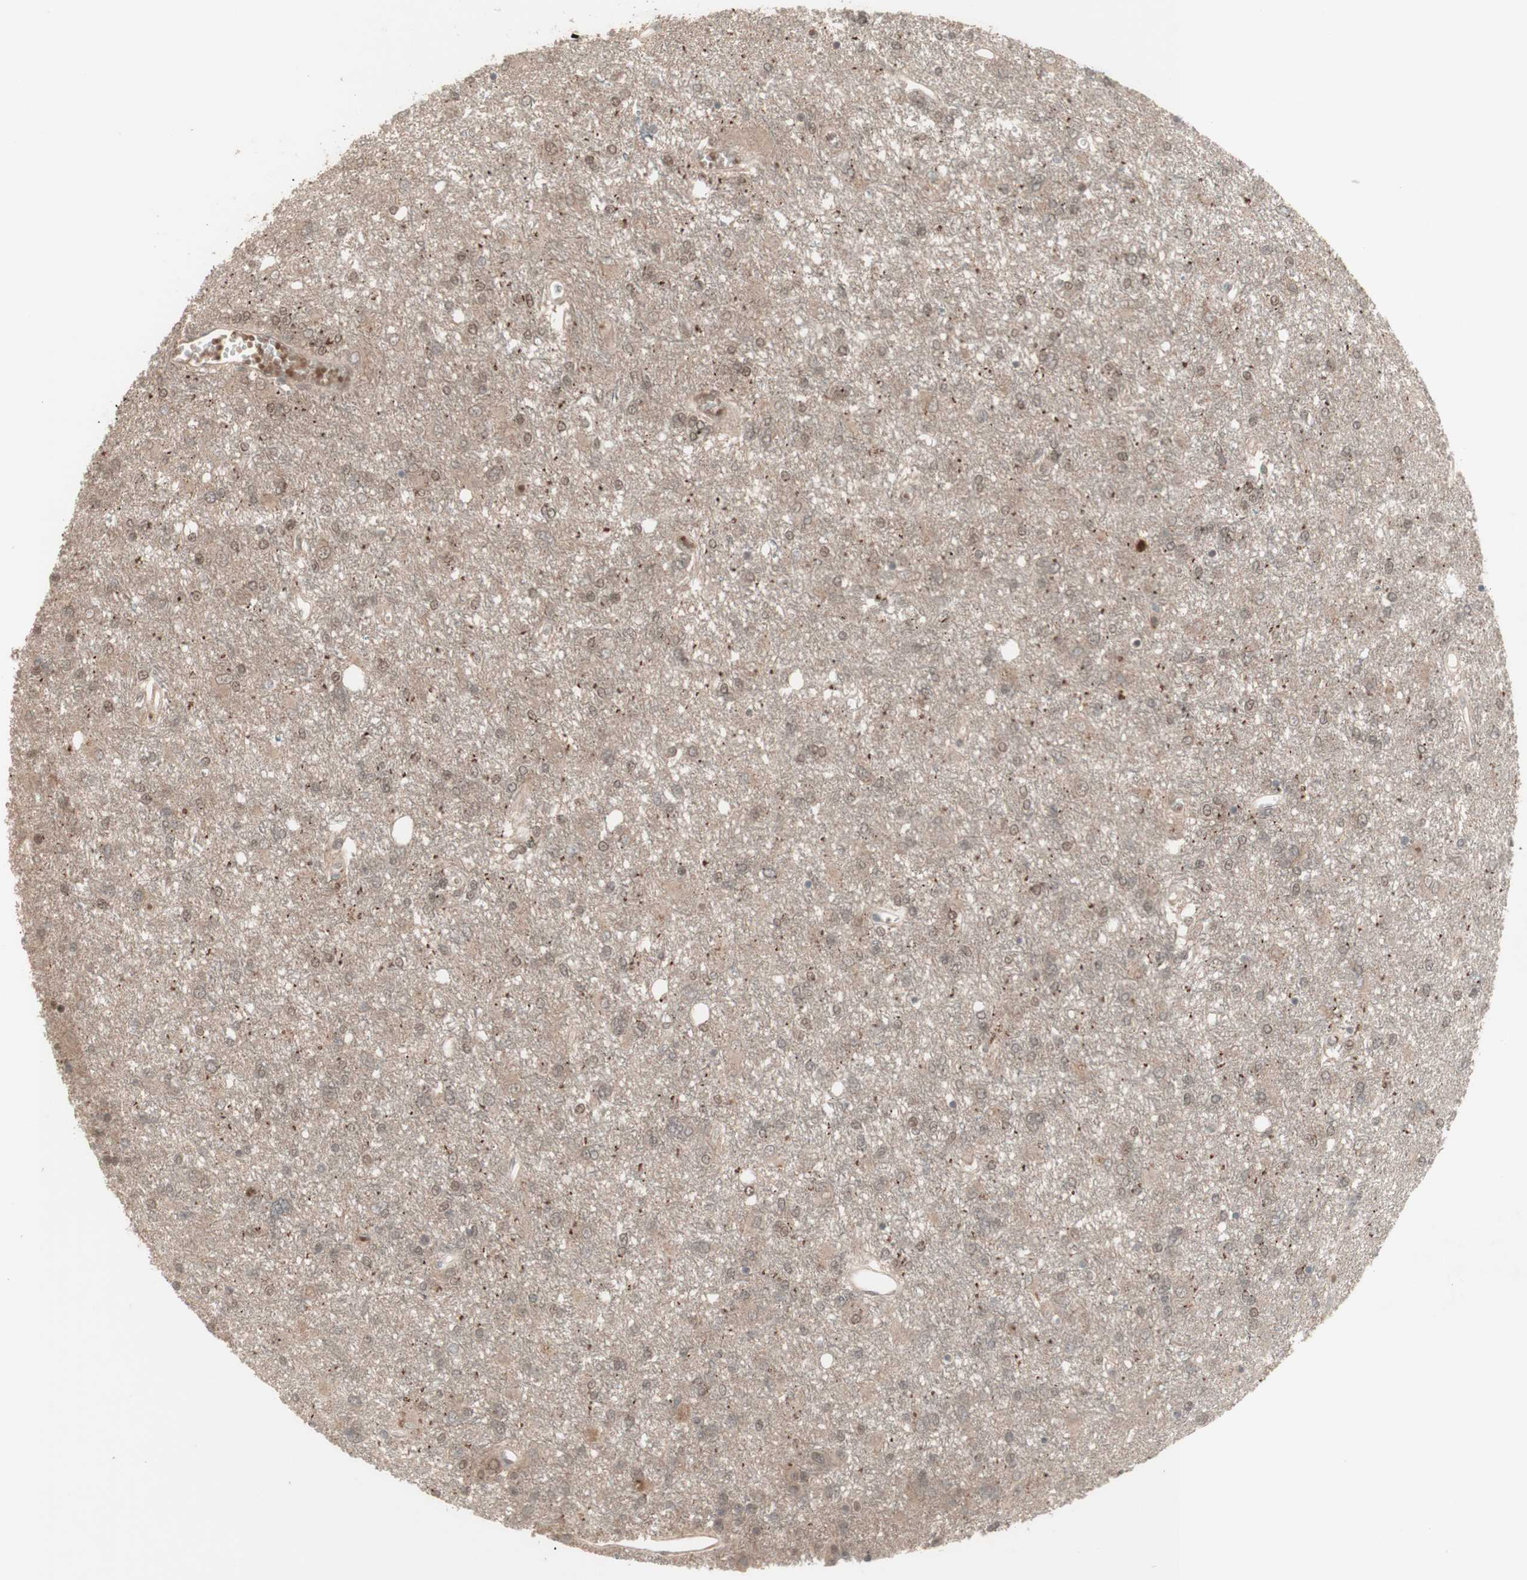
{"staining": {"intensity": "weak", "quantity": ">75%", "location": "nuclear"}, "tissue": "glioma", "cell_type": "Tumor cells", "image_type": "cancer", "snomed": [{"axis": "morphology", "description": "Glioma, malignant, High grade"}, {"axis": "topography", "description": "Brain"}], "caption": "Immunohistochemical staining of glioma shows weak nuclear protein positivity in about >75% of tumor cells. Using DAB (brown) and hematoxylin (blue) stains, captured at high magnification using brightfield microscopy.", "gene": "MSH6", "patient": {"sex": "female", "age": 59}}